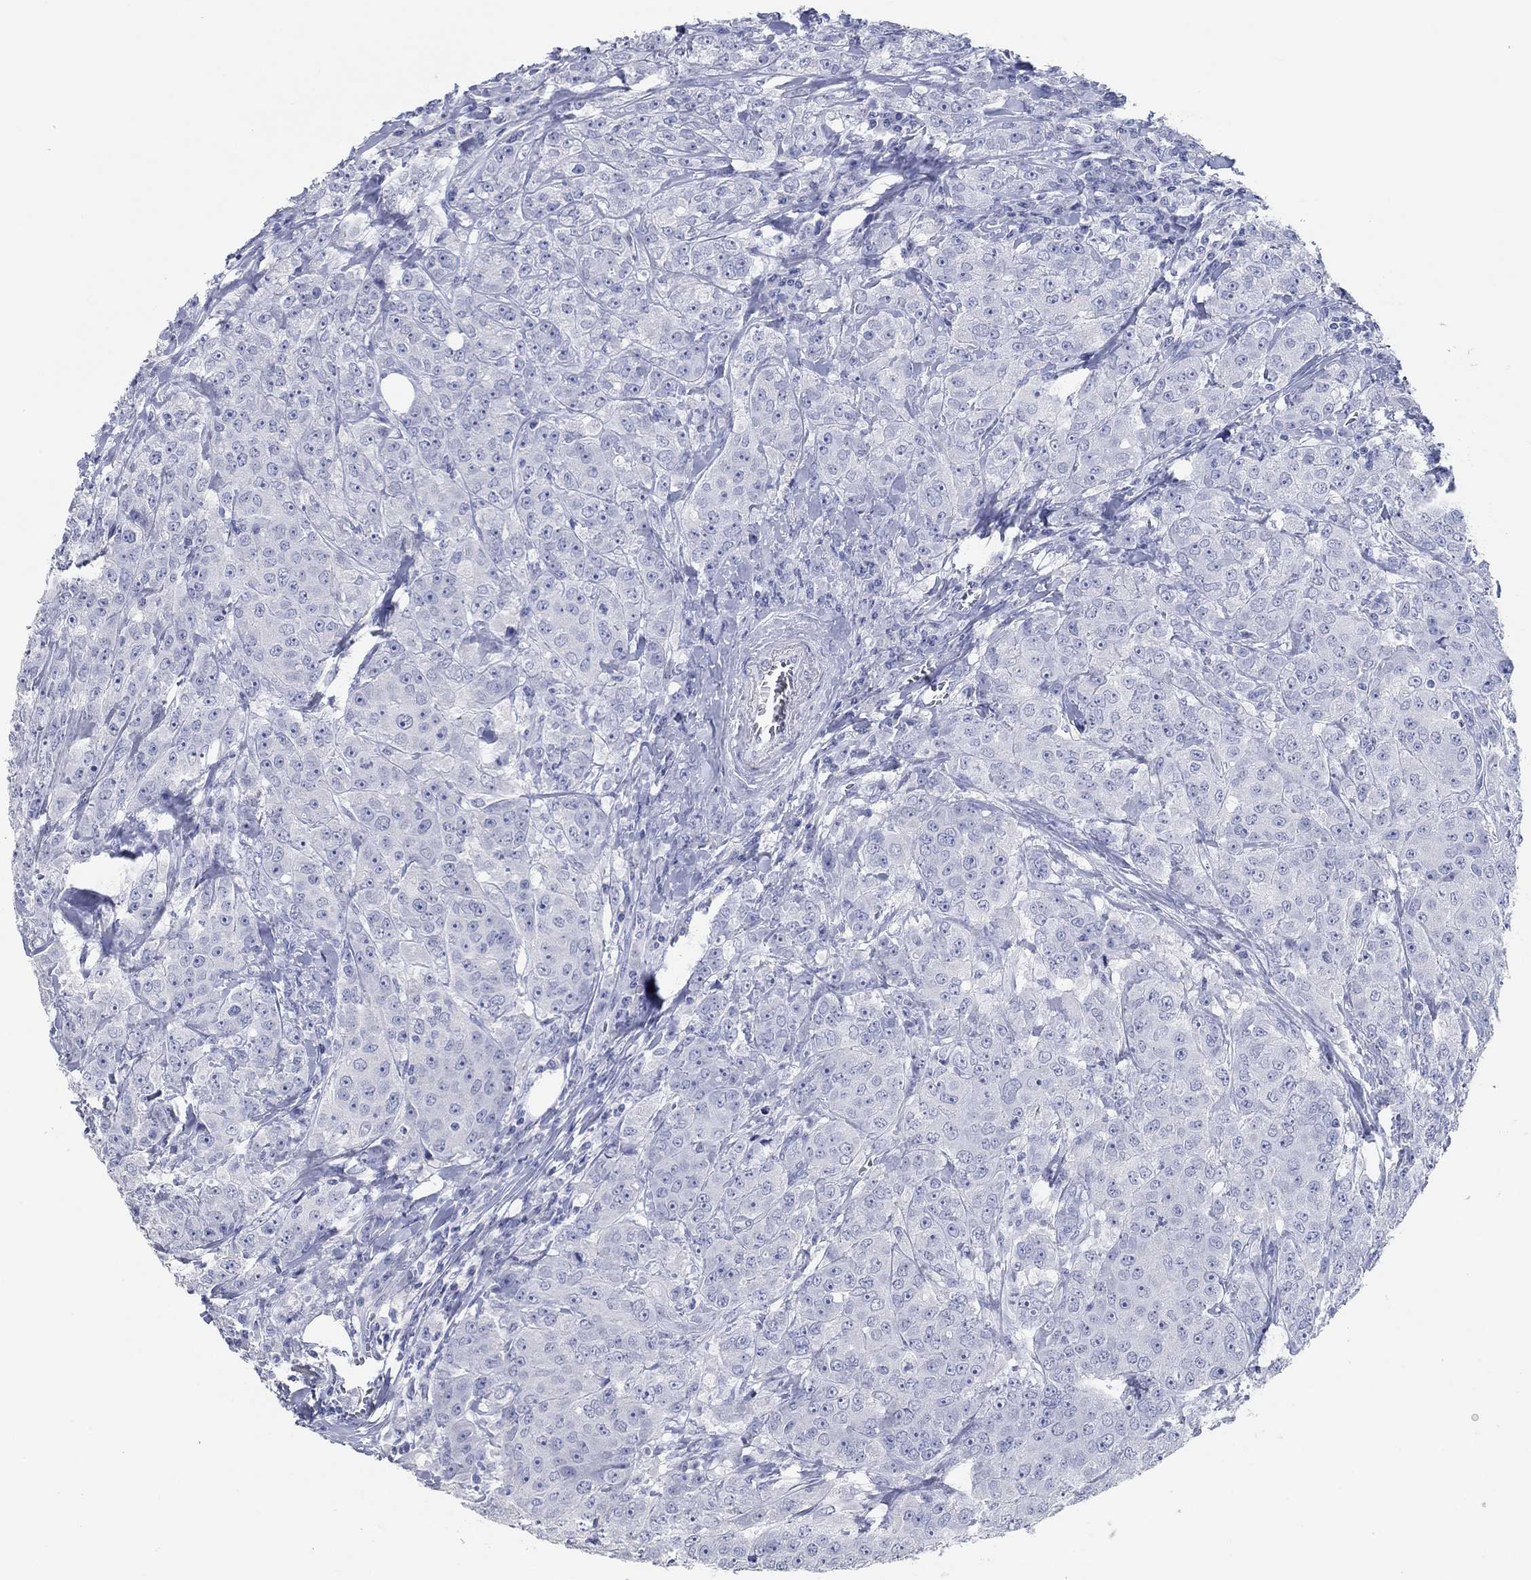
{"staining": {"intensity": "negative", "quantity": "none", "location": "none"}, "tissue": "breast cancer", "cell_type": "Tumor cells", "image_type": "cancer", "snomed": [{"axis": "morphology", "description": "Duct carcinoma"}, {"axis": "topography", "description": "Breast"}], "caption": "Breast cancer (invasive ductal carcinoma) was stained to show a protein in brown. There is no significant positivity in tumor cells. (Immunohistochemistry (ihc), brightfield microscopy, high magnification).", "gene": "POU5F1", "patient": {"sex": "female", "age": 43}}